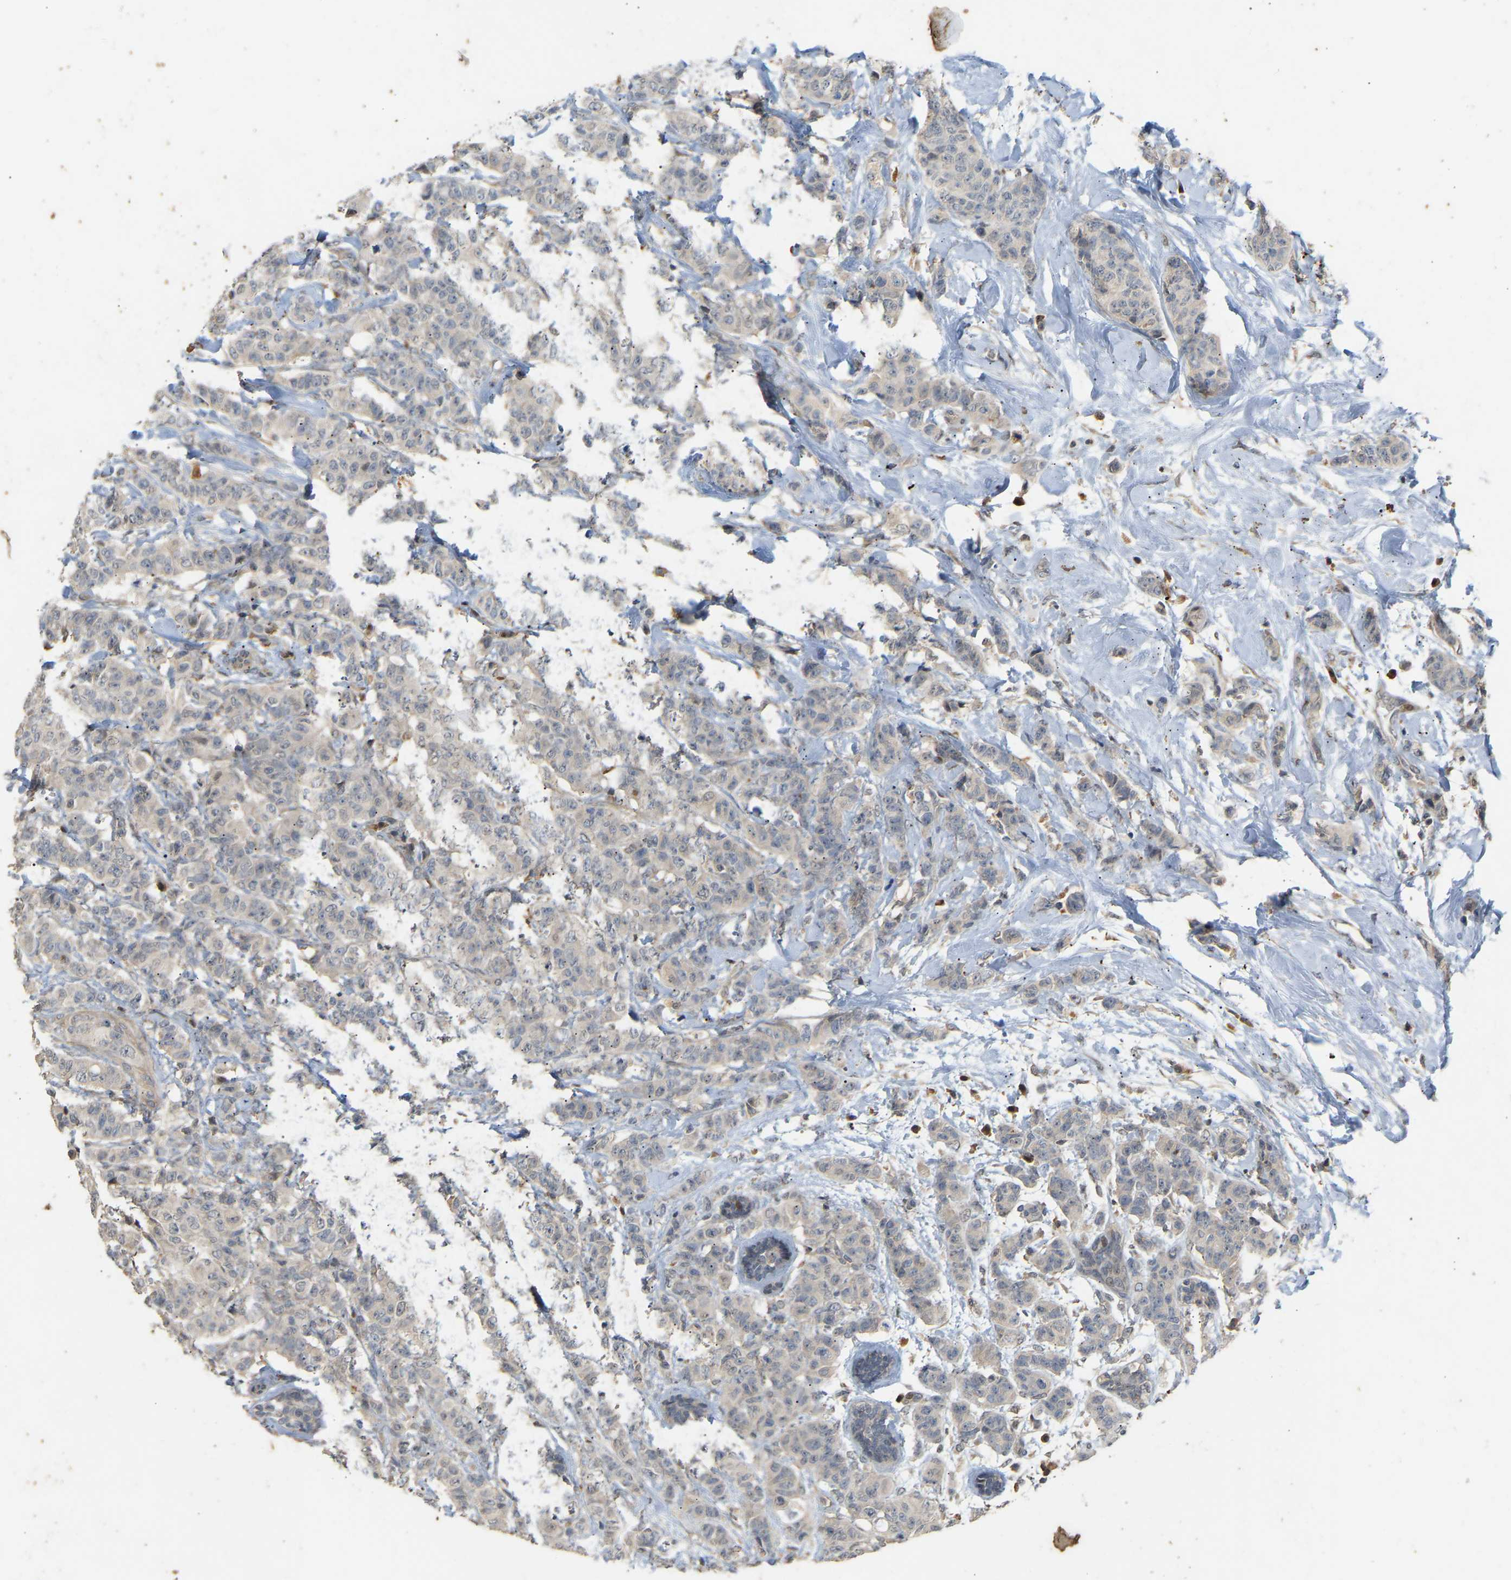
{"staining": {"intensity": "negative", "quantity": "none", "location": "none"}, "tissue": "breast cancer", "cell_type": "Tumor cells", "image_type": "cancer", "snomed": [{"axis": "morphology", "description": "Normal tissue, NOS"}, {"axis": "morphology", "description": "Duct carcinoma"}, {"axis": "topography", "description": "Breast"}], "caption": "Immunohistochemical staining of breast cancer exhibits no significant expression in tumor cells. Nuclei are stained in blue.", "gene": "PTPN4", "patient": {"sex": "female", "age": 40}}